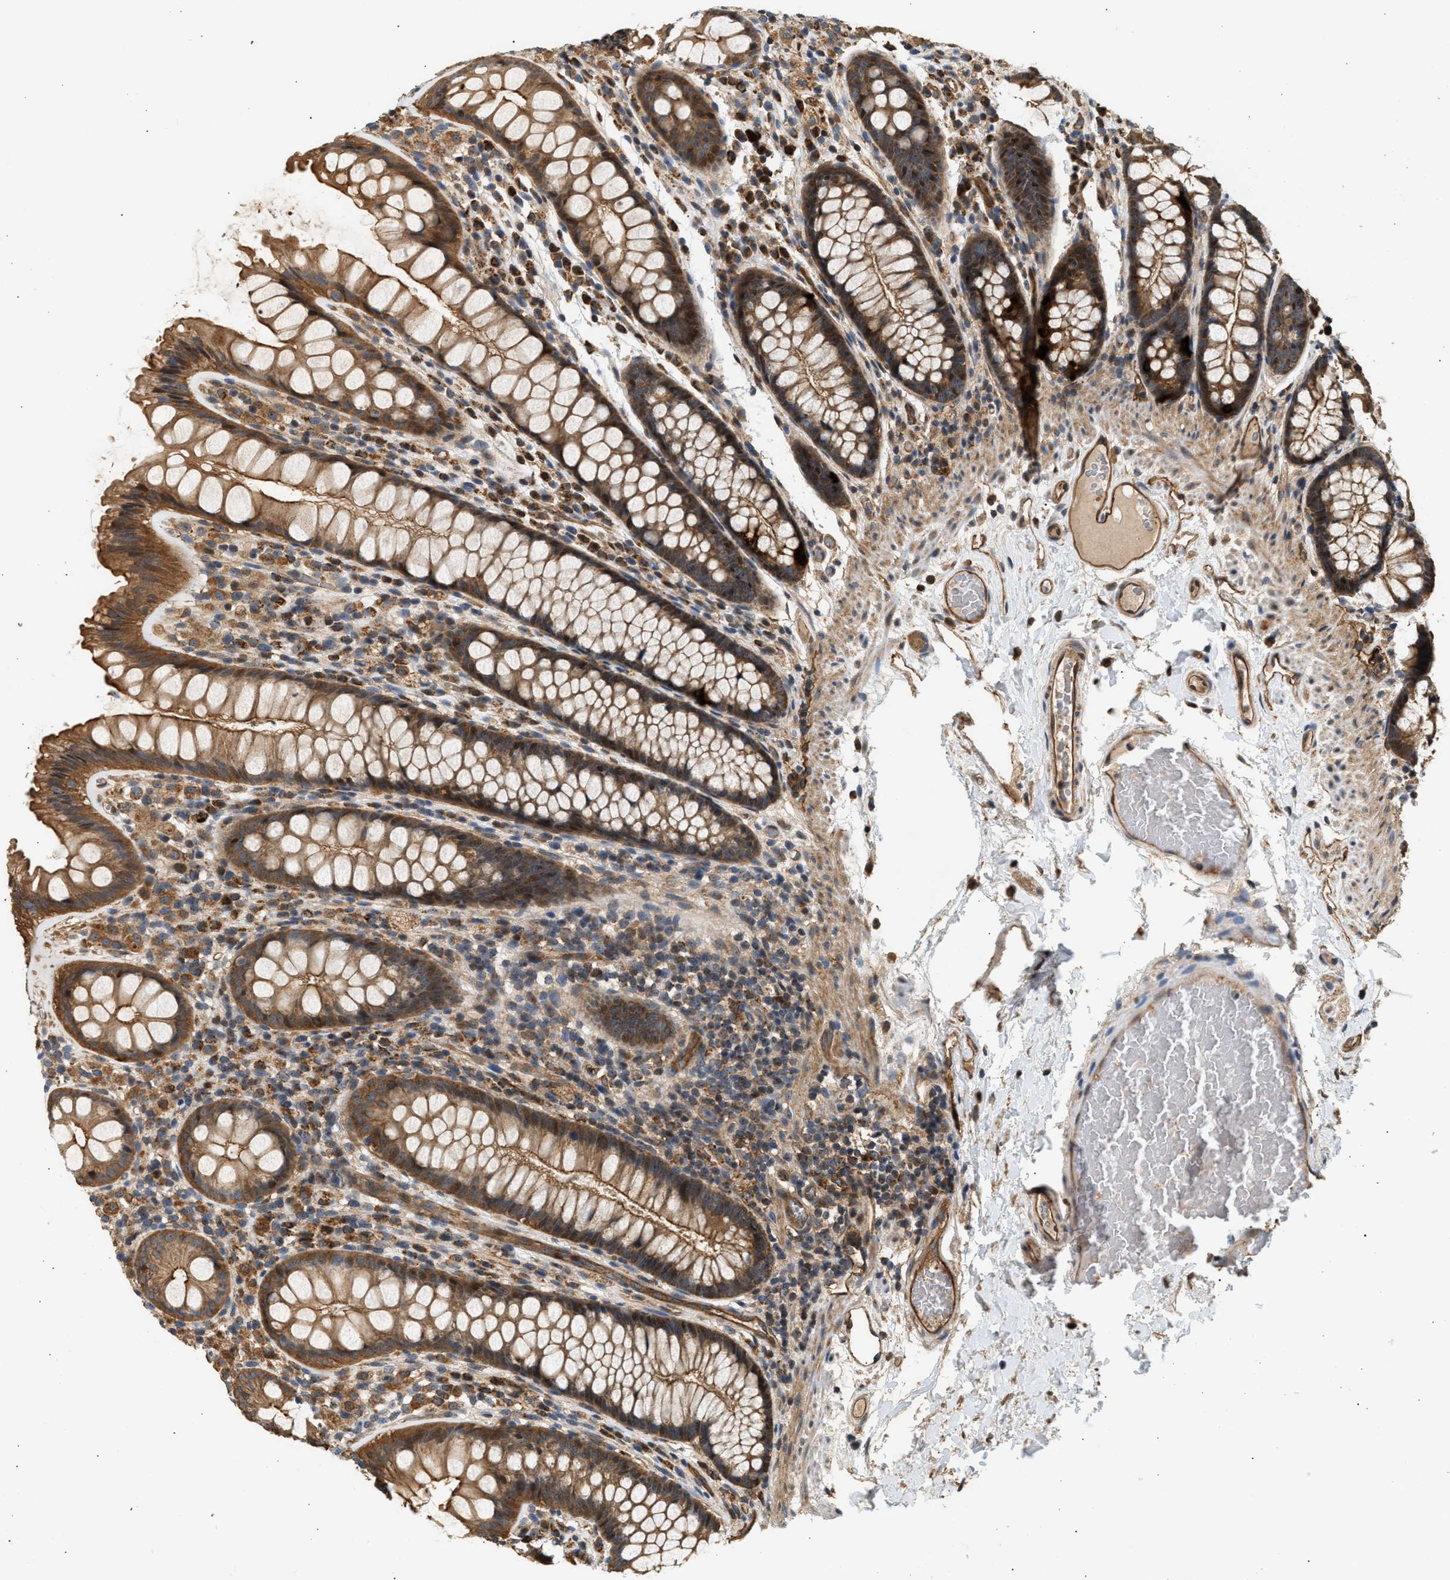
{"staining": {"intensity": "strong", "quantity": ">75%", "location": "cytoplasmic/membranous"}, "tissue": "colon", "cell_type": "Endothelial cells", "image_type": "normal", "snomed": [{"axis": "morphology", "description": "Normal tissue, NOS"}, {"axis": "topography", "description": "Colon"}], "caption": "Approximately >75% of endothelial cells in benign colon display strong cytoplasmic/membranous protein expression as visualized by brown immunohistochemical staining.", "gene": "DUSP14", "patient": {"sex": "female", "age": 56}}